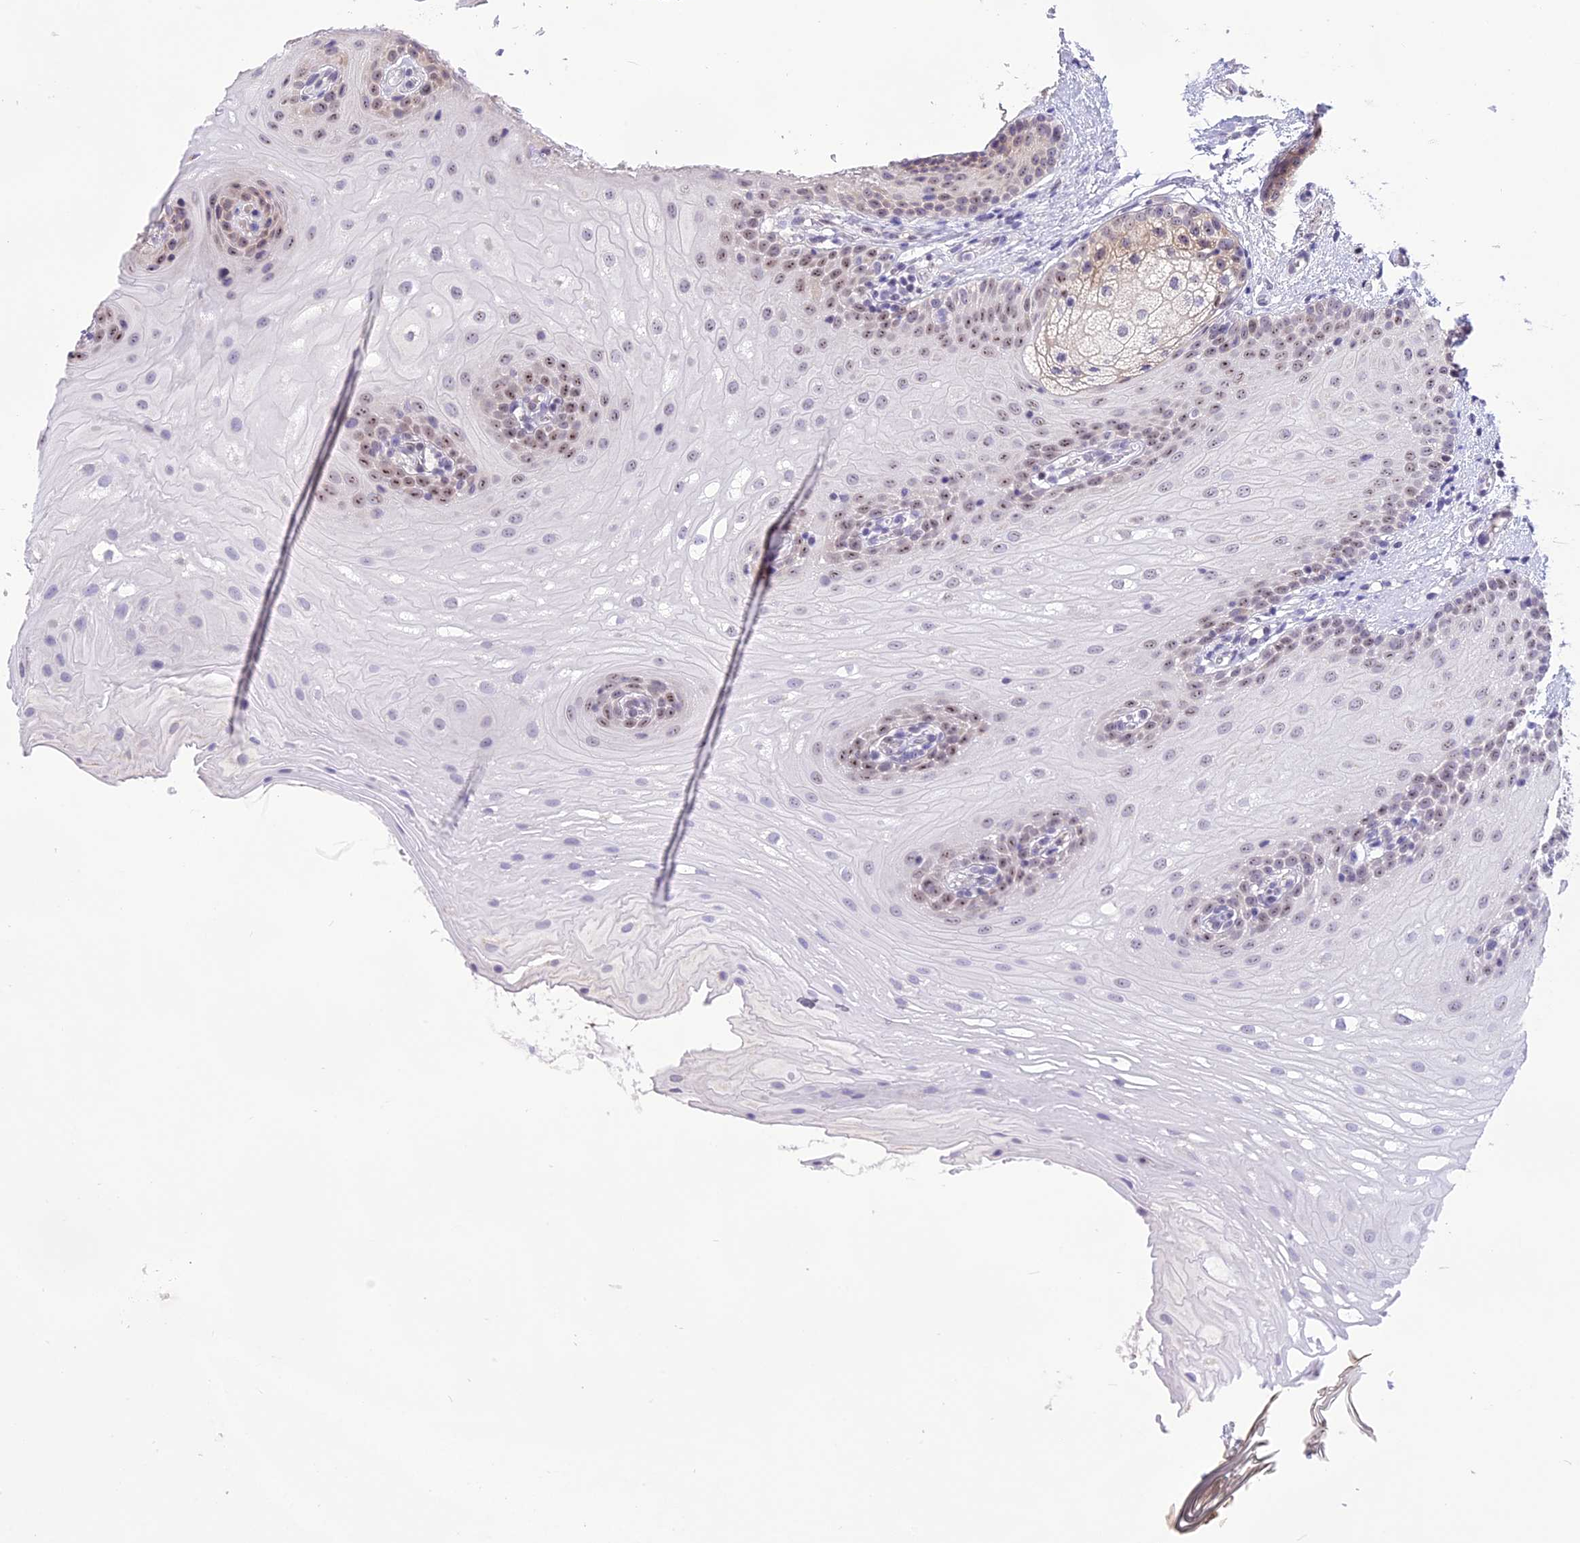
{"staining": {"intensity": "moderate", "quantity": "25%-75%", "location": "nuclear"}, "tissue": "oral mucosa", "cell_type": "Squamous epithelial cells", "image_type": "normal", "snomed": [{"axis": "morphology", "description": "Normal tissue, NOS"}, {"axis": "topography", "description": "Oral tissue"}], "caption": "A brown stain shows moderate nuclear staining of a protein in squamous epithelial cells of benign oral mucosa. (Stains: DAB (3,3'-diaminobenzidine) in brown, nuclei in blue, Microscopy: brightfield microscopy at high magnification).", "gene": "CMSS1", "patient": {"sex": "female", "age": 54}}